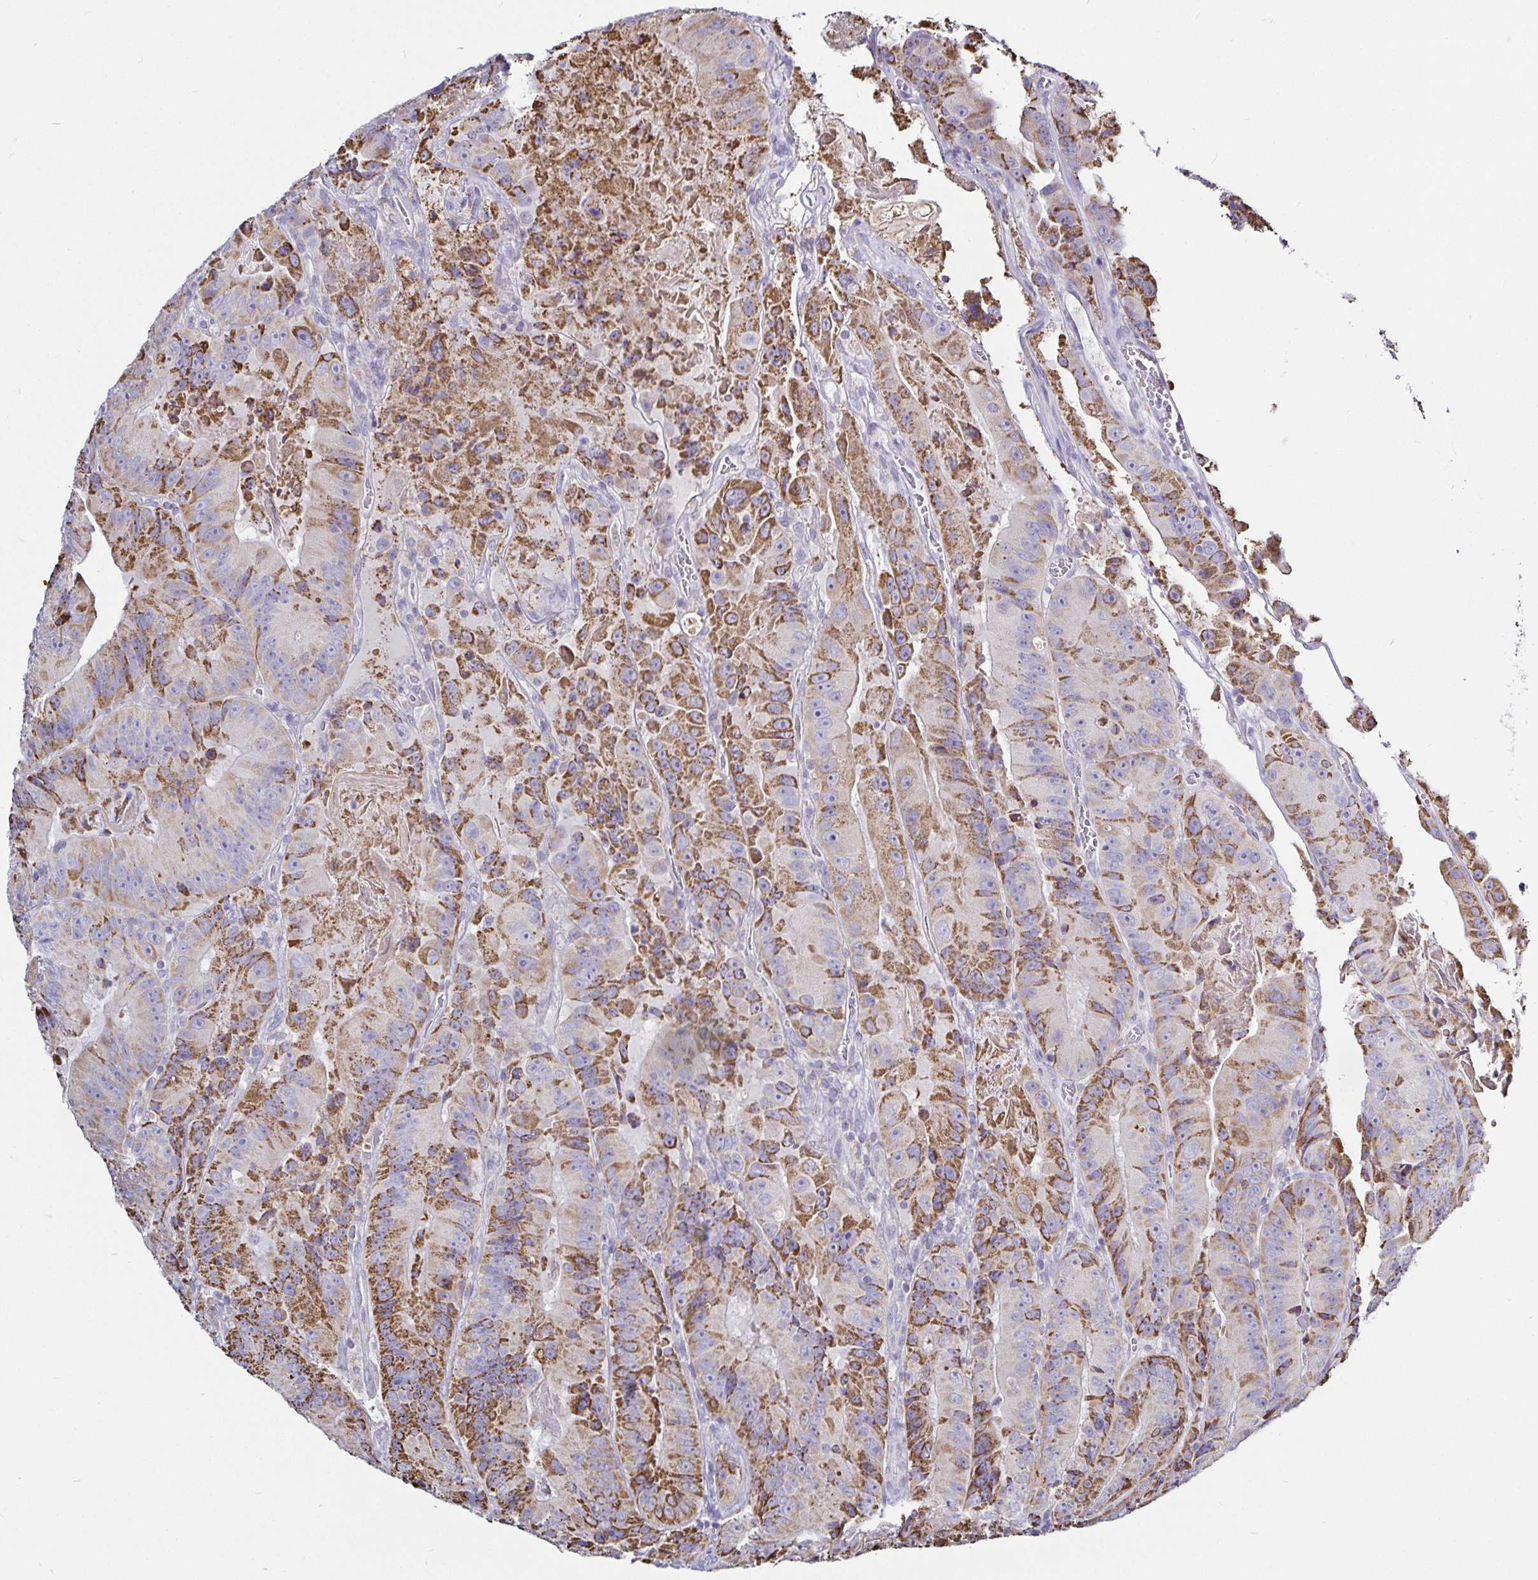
{"staining": {"intensity": "moderate", "quantity": "25%-75%", "location": "cytoplasmic/membranous"}, "tissue": "colorectal cancer", "cell_type": "Tumor cells", "image_type": "cancer", "snomed": [{"axis": "morphology", "description": "Adenocarcinoma, NOS"}, {"axis": "topography", "description": "Colon"}], "caption": "Human colorectal cancer (adenocarcinoma) stained for a protein (brown) demonstrates moderate cytoplasmic/membranous positive positivity in about 25%-75% of tumor cells.", "gene": "PGAM2", "patient": {"sex": "female", "age": 86}}